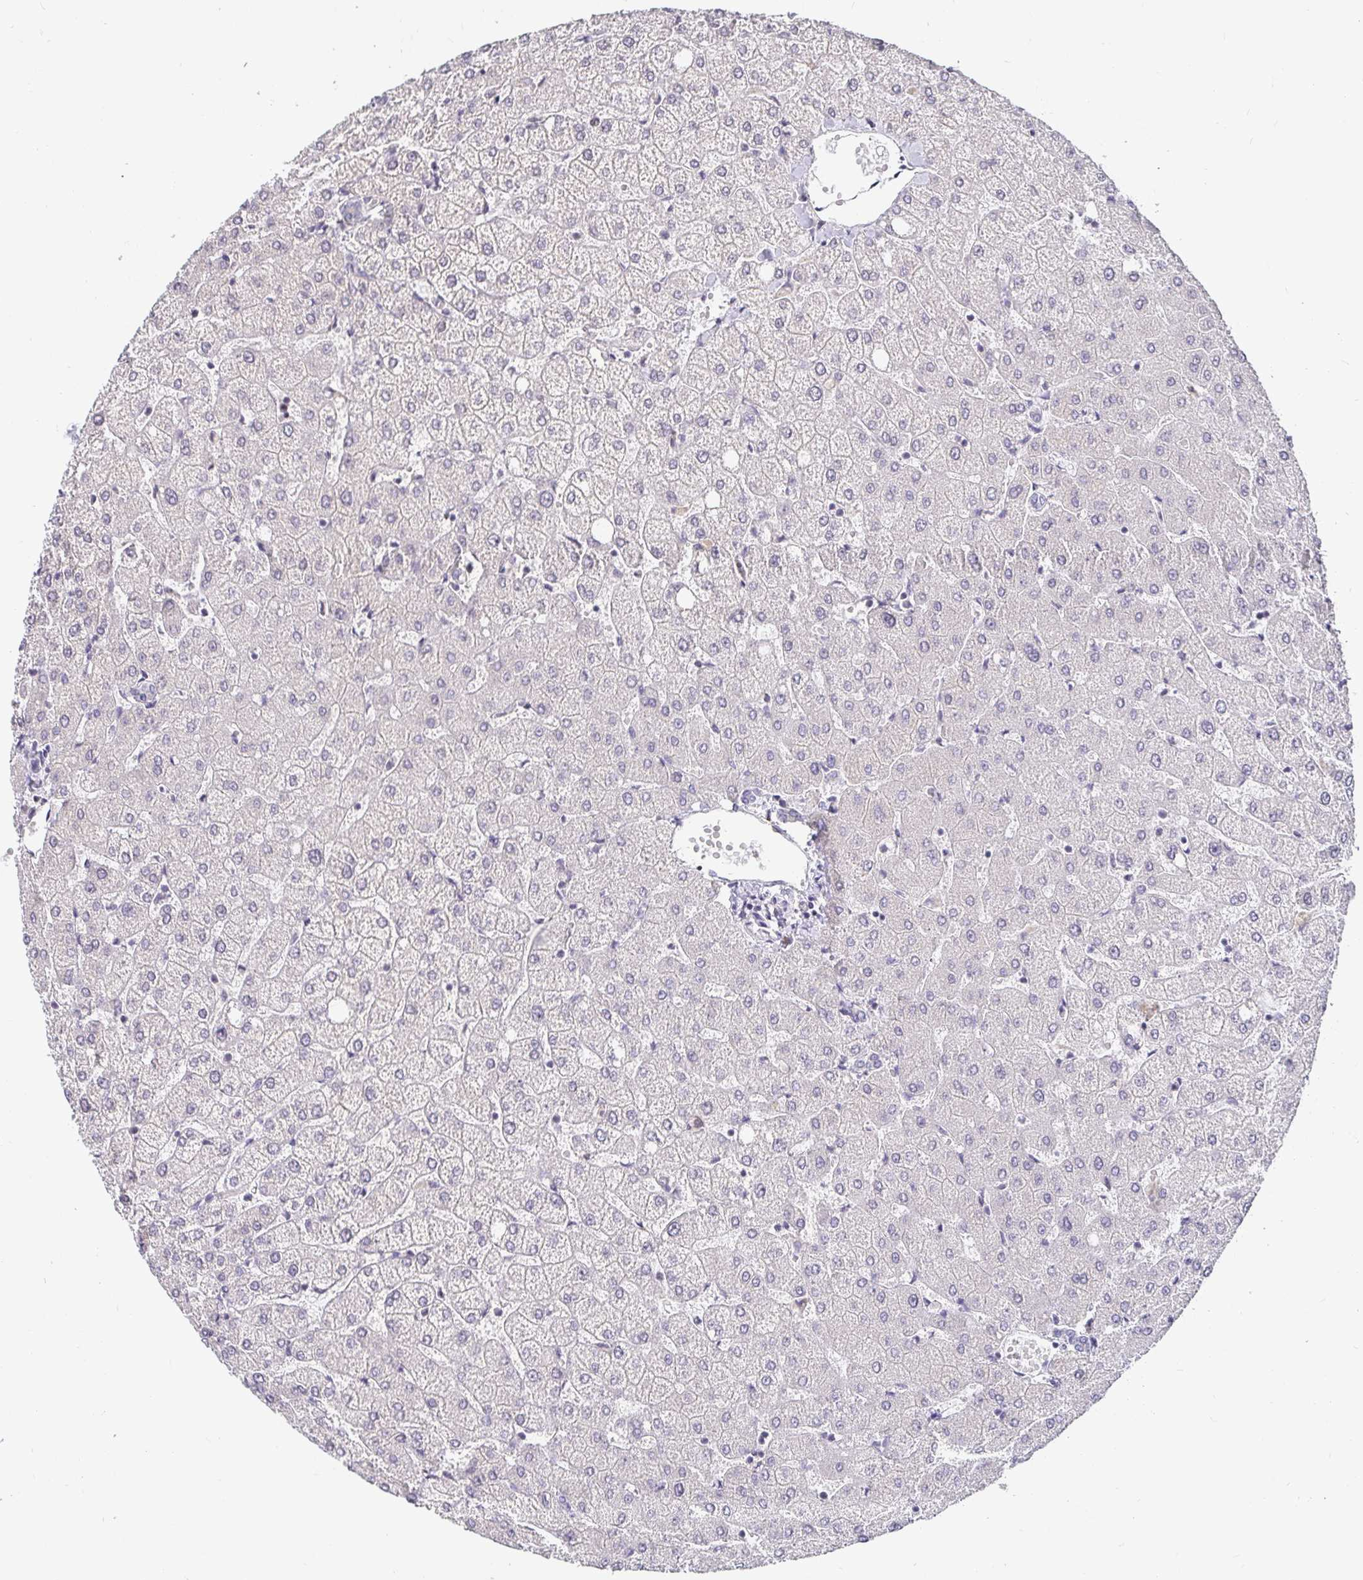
{"staining": {"intensity": "negative", "quantity": "none", "location": "none"}, "tissue": "liver", "cell_type": "Cholangiocytes", "image_type": "normal", "snomed": [{"axis": "morphology", "description": "Normal tissue, NOS"}, {"axis": "topography", "description": "Liver"}], "caption": "This is an immunohistochemistry histopathology image of normal human liver. There is no staining in cholangiocytes.", "gene": "ANLN", "patient": {"sex": "female", "age": 54}}